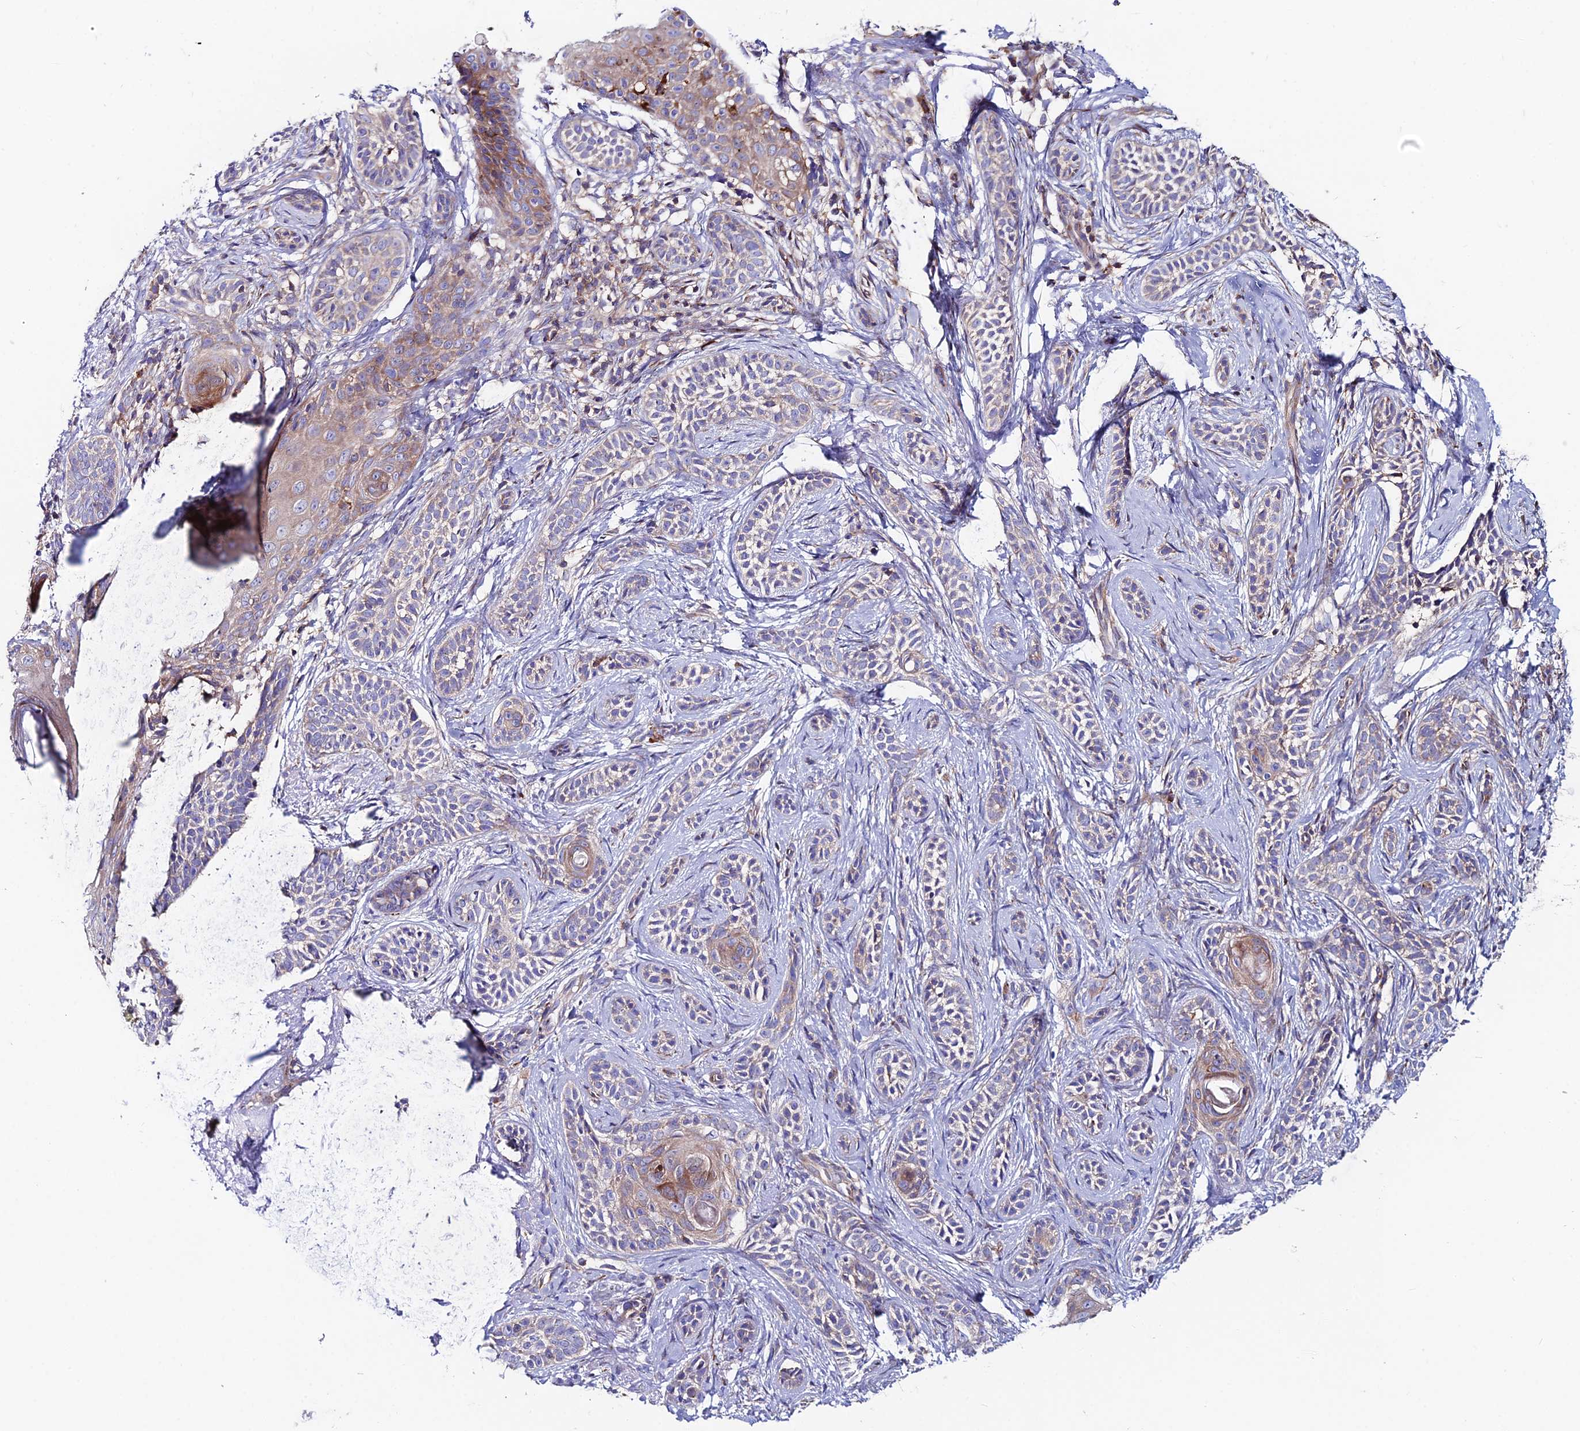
{"staining": {"intensity": "weak", "quantity": "<25%", "location": "cytoplasmic/membranous"}, "tissue": "skin cancer", "cell_type": "Tumor cells", "image_type": "cancer", "snomed": [{"axis": "morphology", "description": "Basal cell carcinoma"}, {"axis": "topography", "description": "Skin"}], "caption": "This is a histopathology image of immunohistochemistry (IHC) staining of skin cancer (basal cell carcinoma), which shows no staining in tumor cells.", "gene": "EIF3K", "patient": {"sex": "male", "age": 71}}